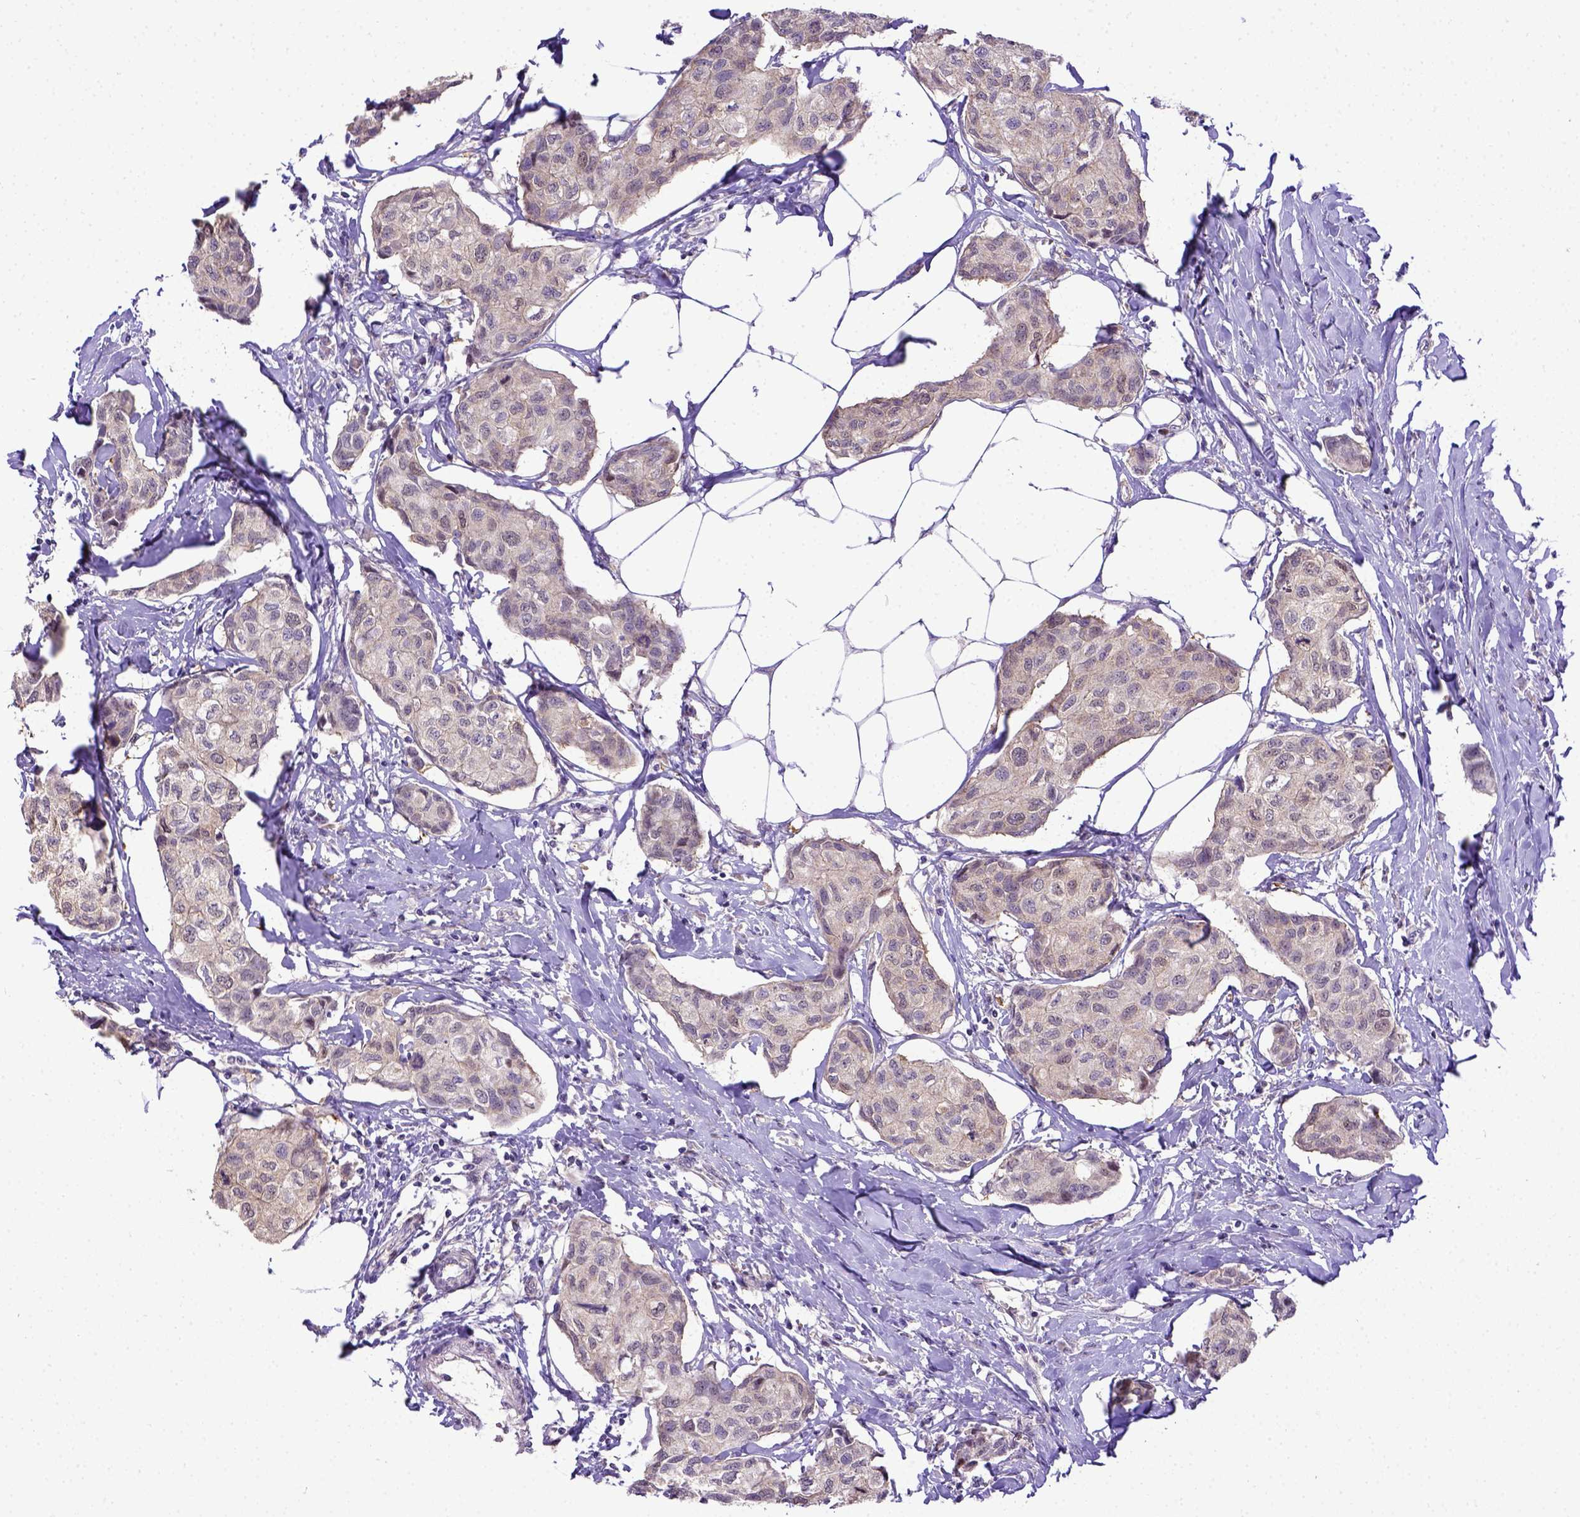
{"staining": {"intensity": "weak", "quantity": "25%-75%", "location": "cytoplasmic/membranous"}, "tissue": "breast cancer", "cell_type": "Tumor cells", "image_type": "cancer", "snomed": [{"axis": "morphology", "description": "Duct carcinoma"}, {"axis": "topography", "description": "Breast"}], "caption": "Immunohistochemical staining of breast cancer exhibits low levels of weak cytoplasmic/membranous staining in approximately 25%-75% of tumor cells.", "gene": "BTN1A1", "patient": {"sex": "female", "age": 80}}